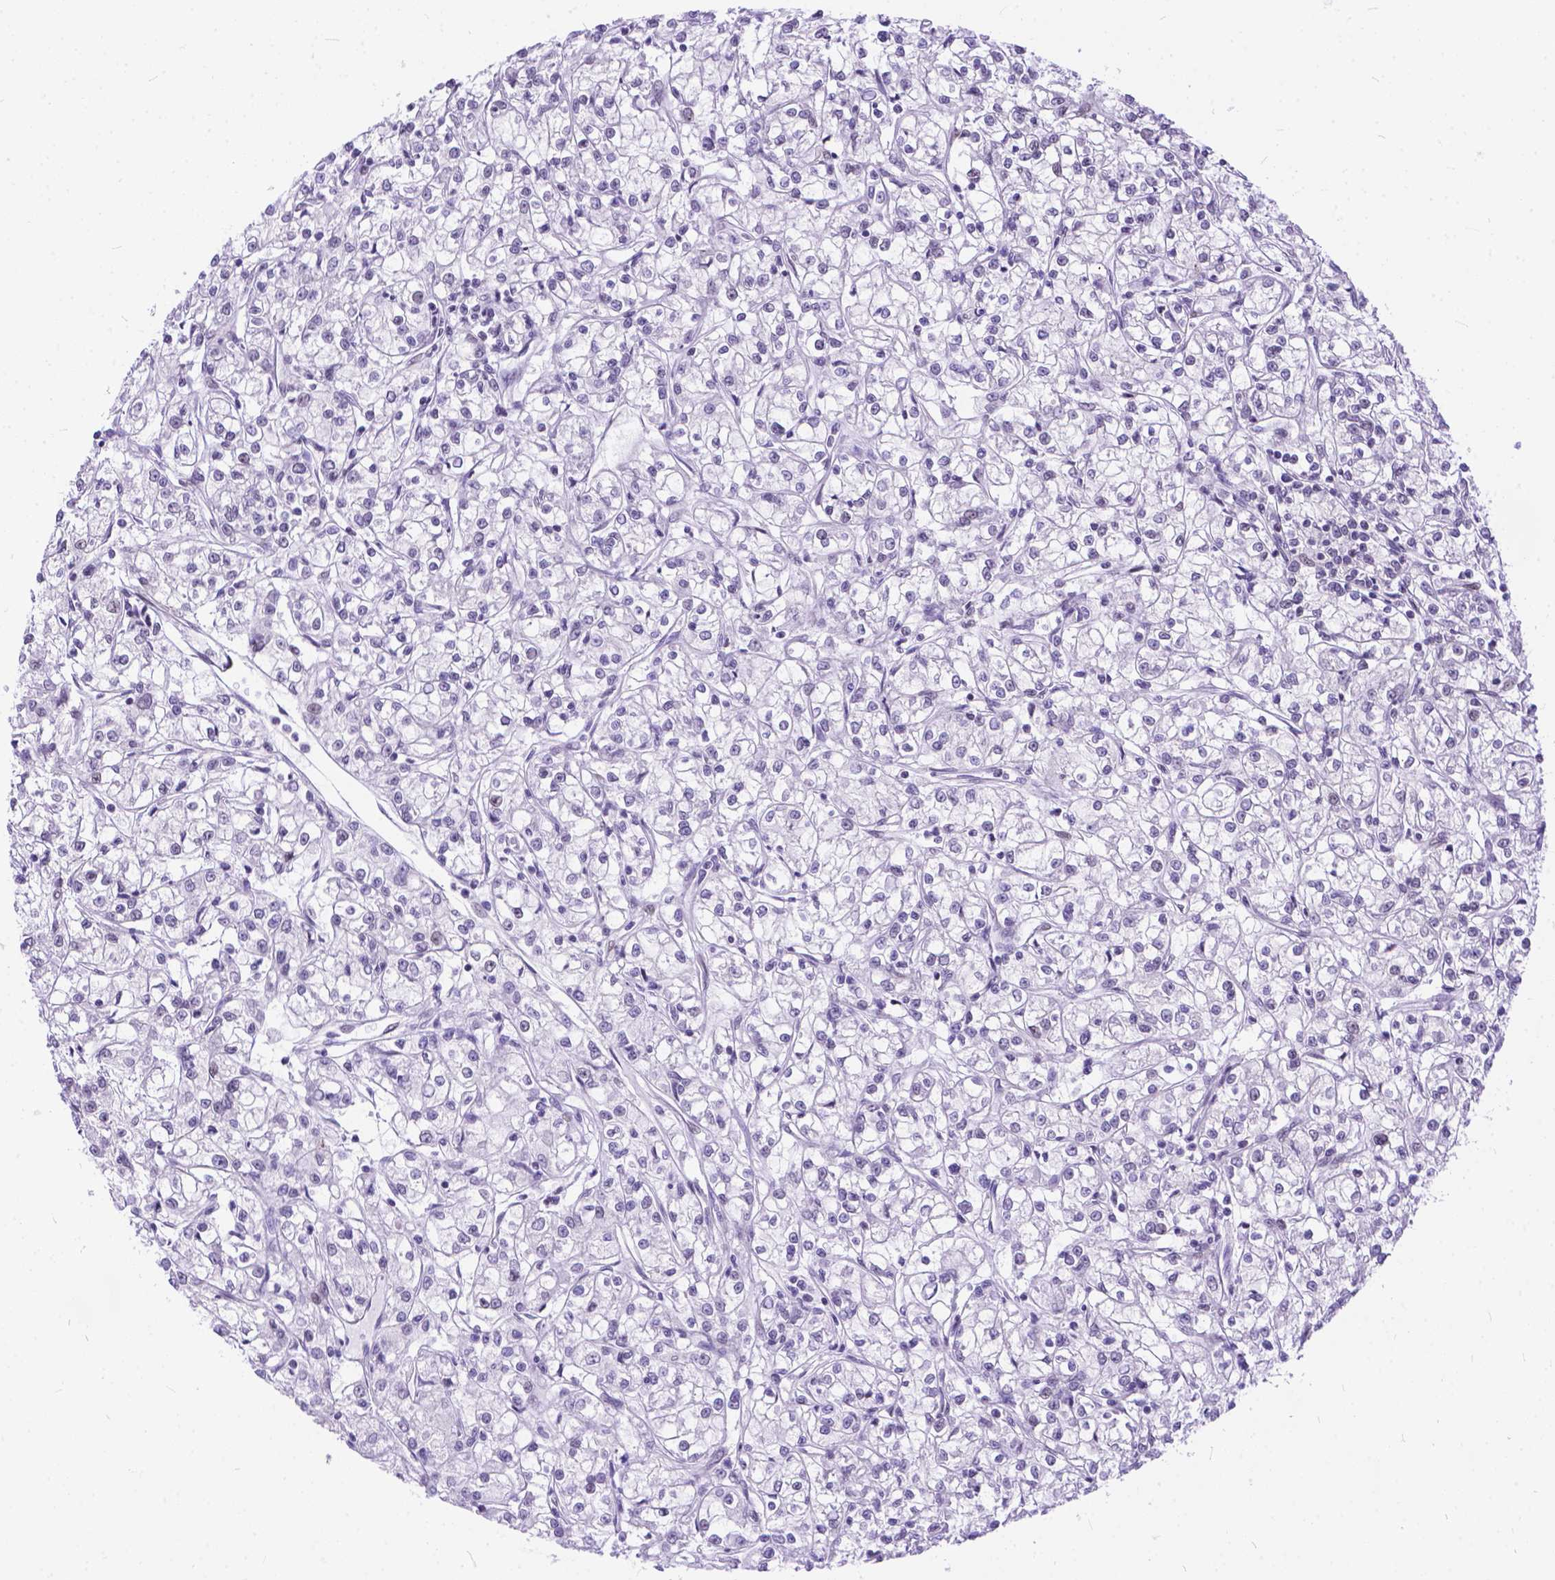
{"staining": {"intensity": "negative", "quantity": "none", "location": "none"}, "tissue": "renal cancer", "cell_type": "Tumor cells", "image_type": "cancer", "snomed": [{"axis": "morphology", "description": "Adenocarcinoma, NOS"}, {"axis": "topography", "description": "Kidney"}], "caption": "This is a histopathology image of immunohistochemistry staining of adenocarcinoma (renal), which shows no positivity in tumor cells. (Immunohistochemistry, brightfield microscopy, high magnification).", "gene": "FAM124B", "patient": {"sex": "female", "age": 59}}